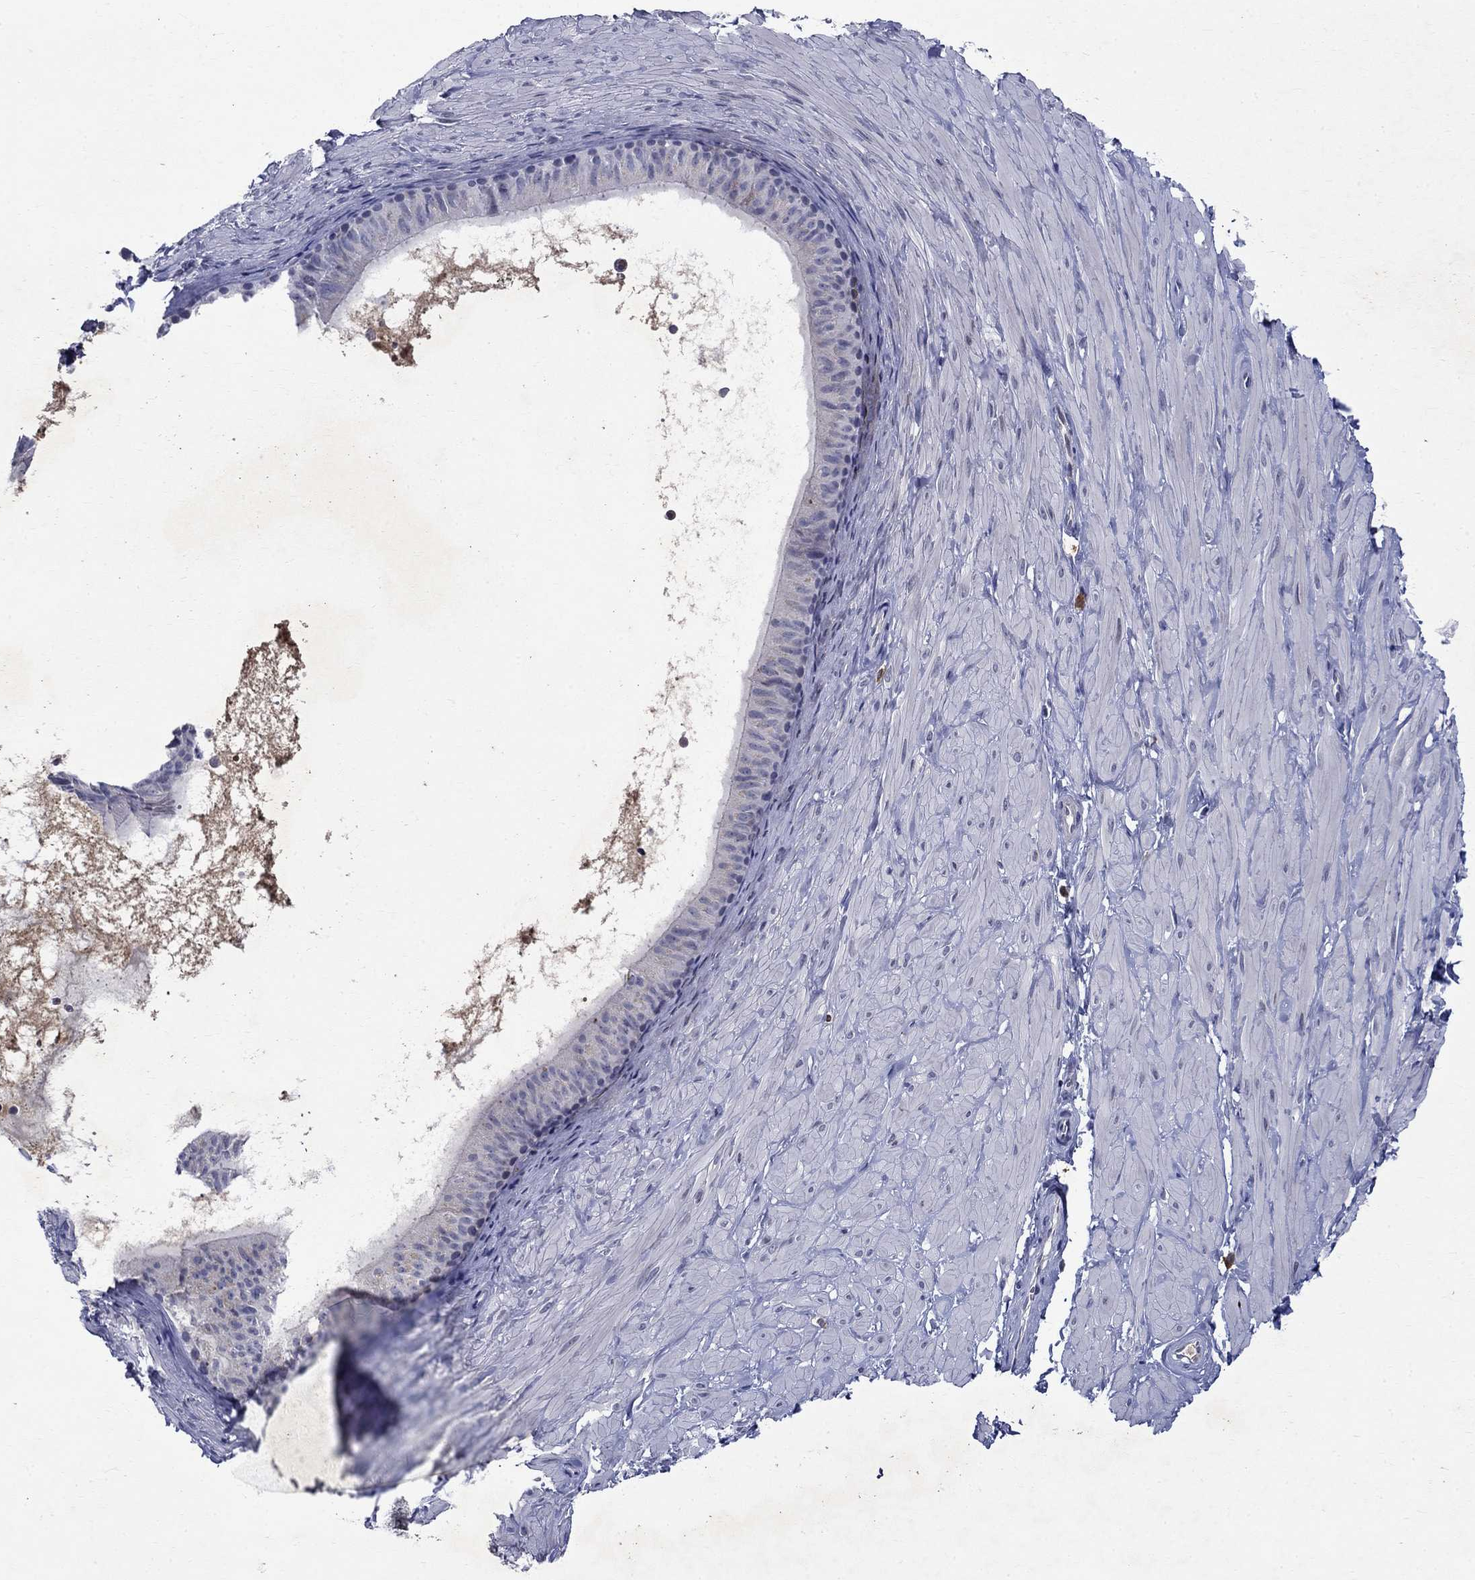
{"staining": {"intensity": "negative", "quantity": "none", "location": "none"}, "tissue": "adipose tissue", "cell_type": "Adipocytes", "image_type": "normal", "snomed": [{"axis": "morphology", "description": "Normal tissue, NOS"}, {"axis": "topography", "description": "Smooth muscle"}, {"axis": "topography", "description": "Peripheral nerve tissue"}], "caption": "This histopathology image is of benign adipose tissue stained with IHC to label a protein in brown with the nuclei are counter-stained blue. There is no staining in adipocytes. The staining was performed using DAB (3,3'-diaminobenzidine) to visualize the protein expression in brown, while the nuclei were stained in blue with hematoxylin (Magnification: 20x).", "gene": "STAB2", "patient": {"sex": "male", "age": 22}}